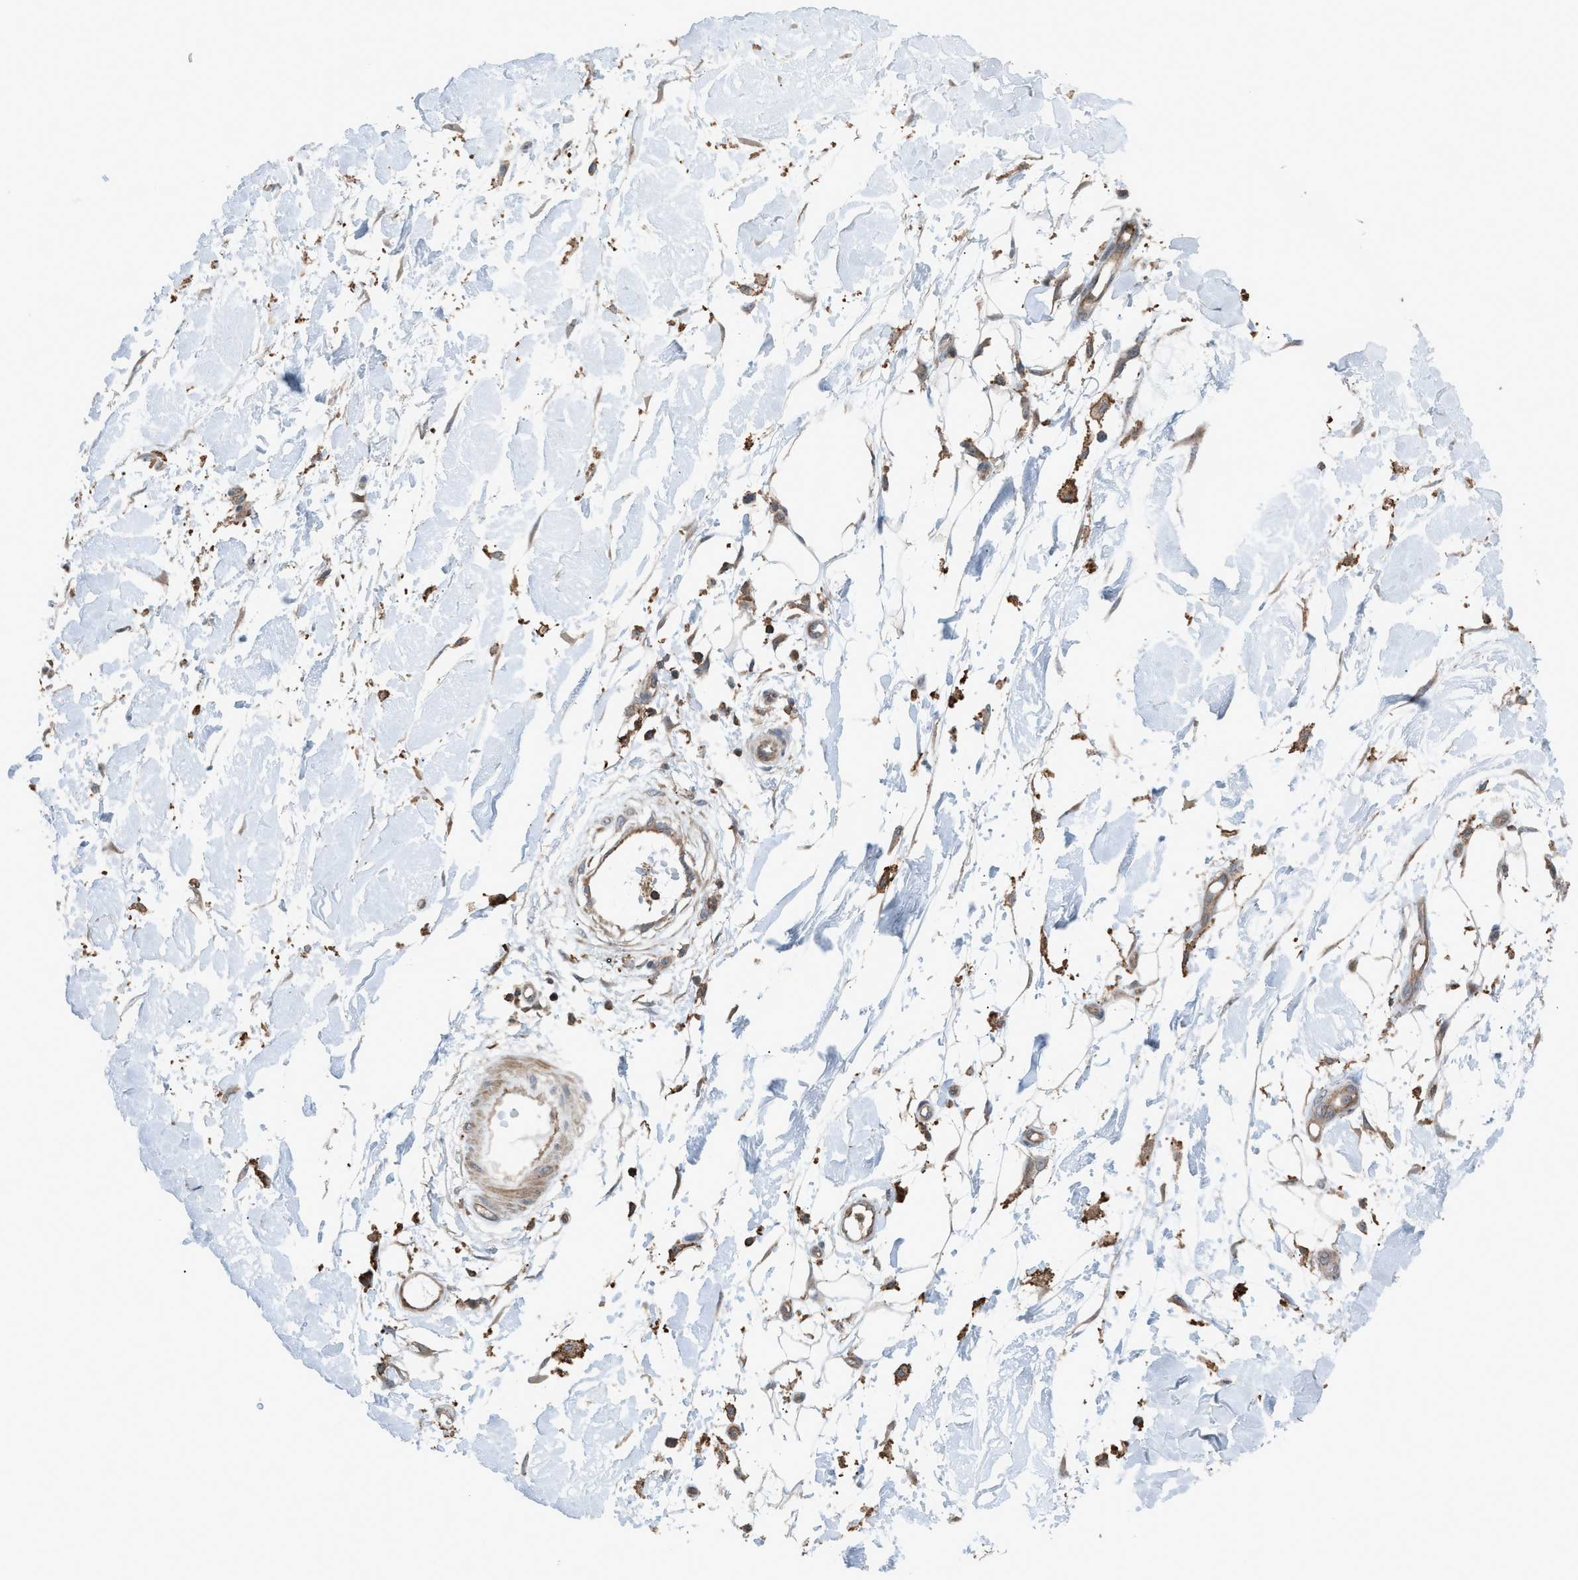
{"staining": {"intensity": "weak", "quantity": ">75%", "location": "cytoplasmic/membranous"}, "tissue": "adipose tissue", "cell_type": "Adipocytes", "image_type": "normal", "snomed": [{"axis": "morphology", "description": "Normal tissue, NOS"}, {"axis": "morphology", "description": "Squamous cell carcinoma, NOS"}, {"axis": "topography", "description": "Skin"}, {"axis": "topography", "description": "Peripheral nerve tissue"}], "caption": "A micrograph showing weak cytoplasmic/membranous expression in about >75% of adipocytes in benign adipose tissue, as visualized by brown immunohistochemical staining.", "gene": "DYRK1A", "patient": {"sex": "male", "age": 83}}